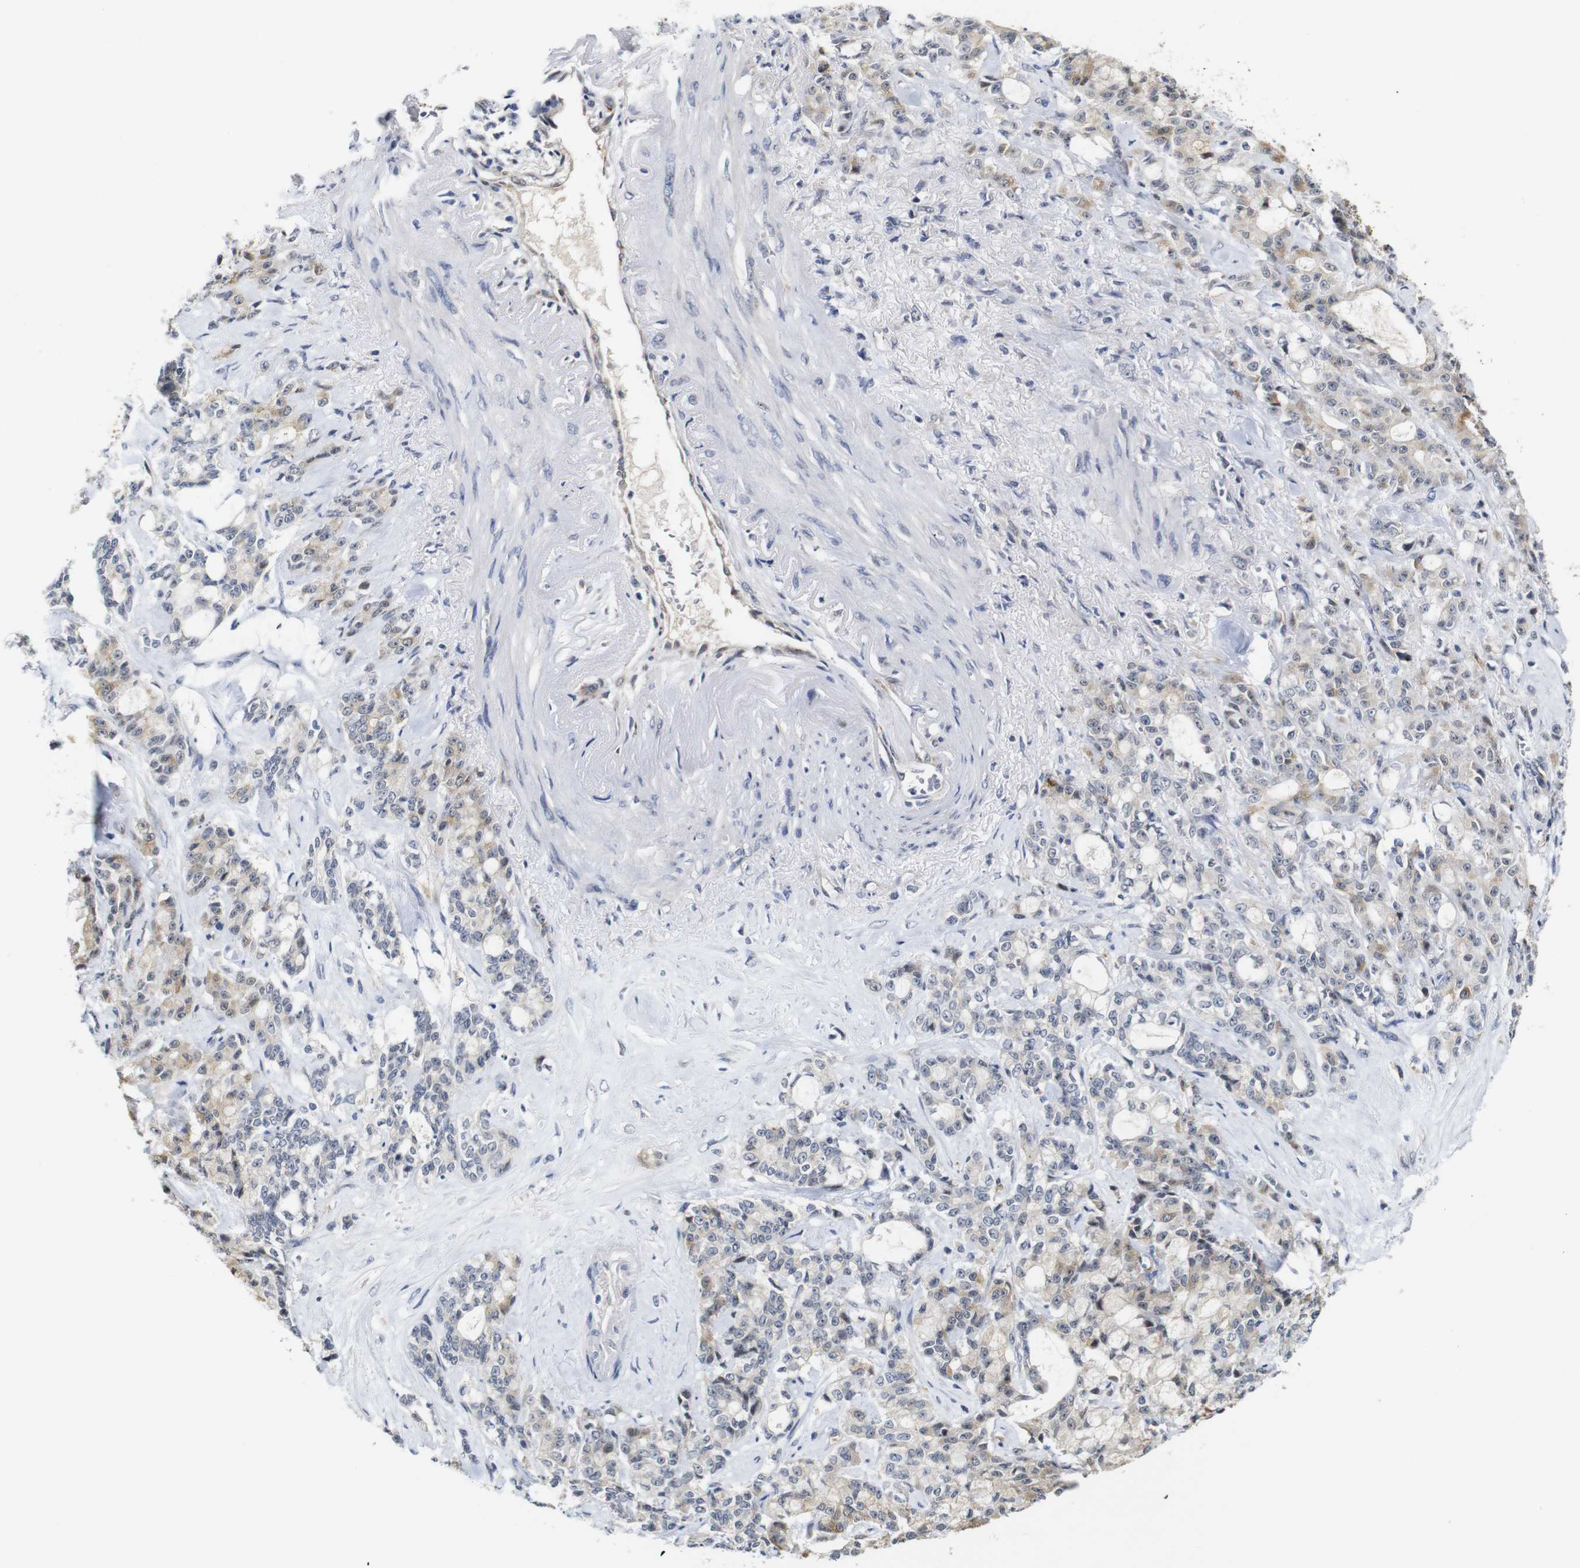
{"staining": {"intensity": "weak", "quantity": ">75%", "location": "cytoplasmic/membranous"}, "tissue": "pancreatic cancer", "cell_type": "Tumor cells", "image_type": "cancer", "snomed": [{"axis": "morphology", "description": "Adenocarcinoma, NOS"}, {"axis": "topography", "description": "Pancreas"}], "caption": "Tumor cells show weak cytoplasmic/membranous positivity in about >75% of cells in pancreatic cancer.", "gene": "FURIN", "patient": {"sex": "female", "age": 73}}